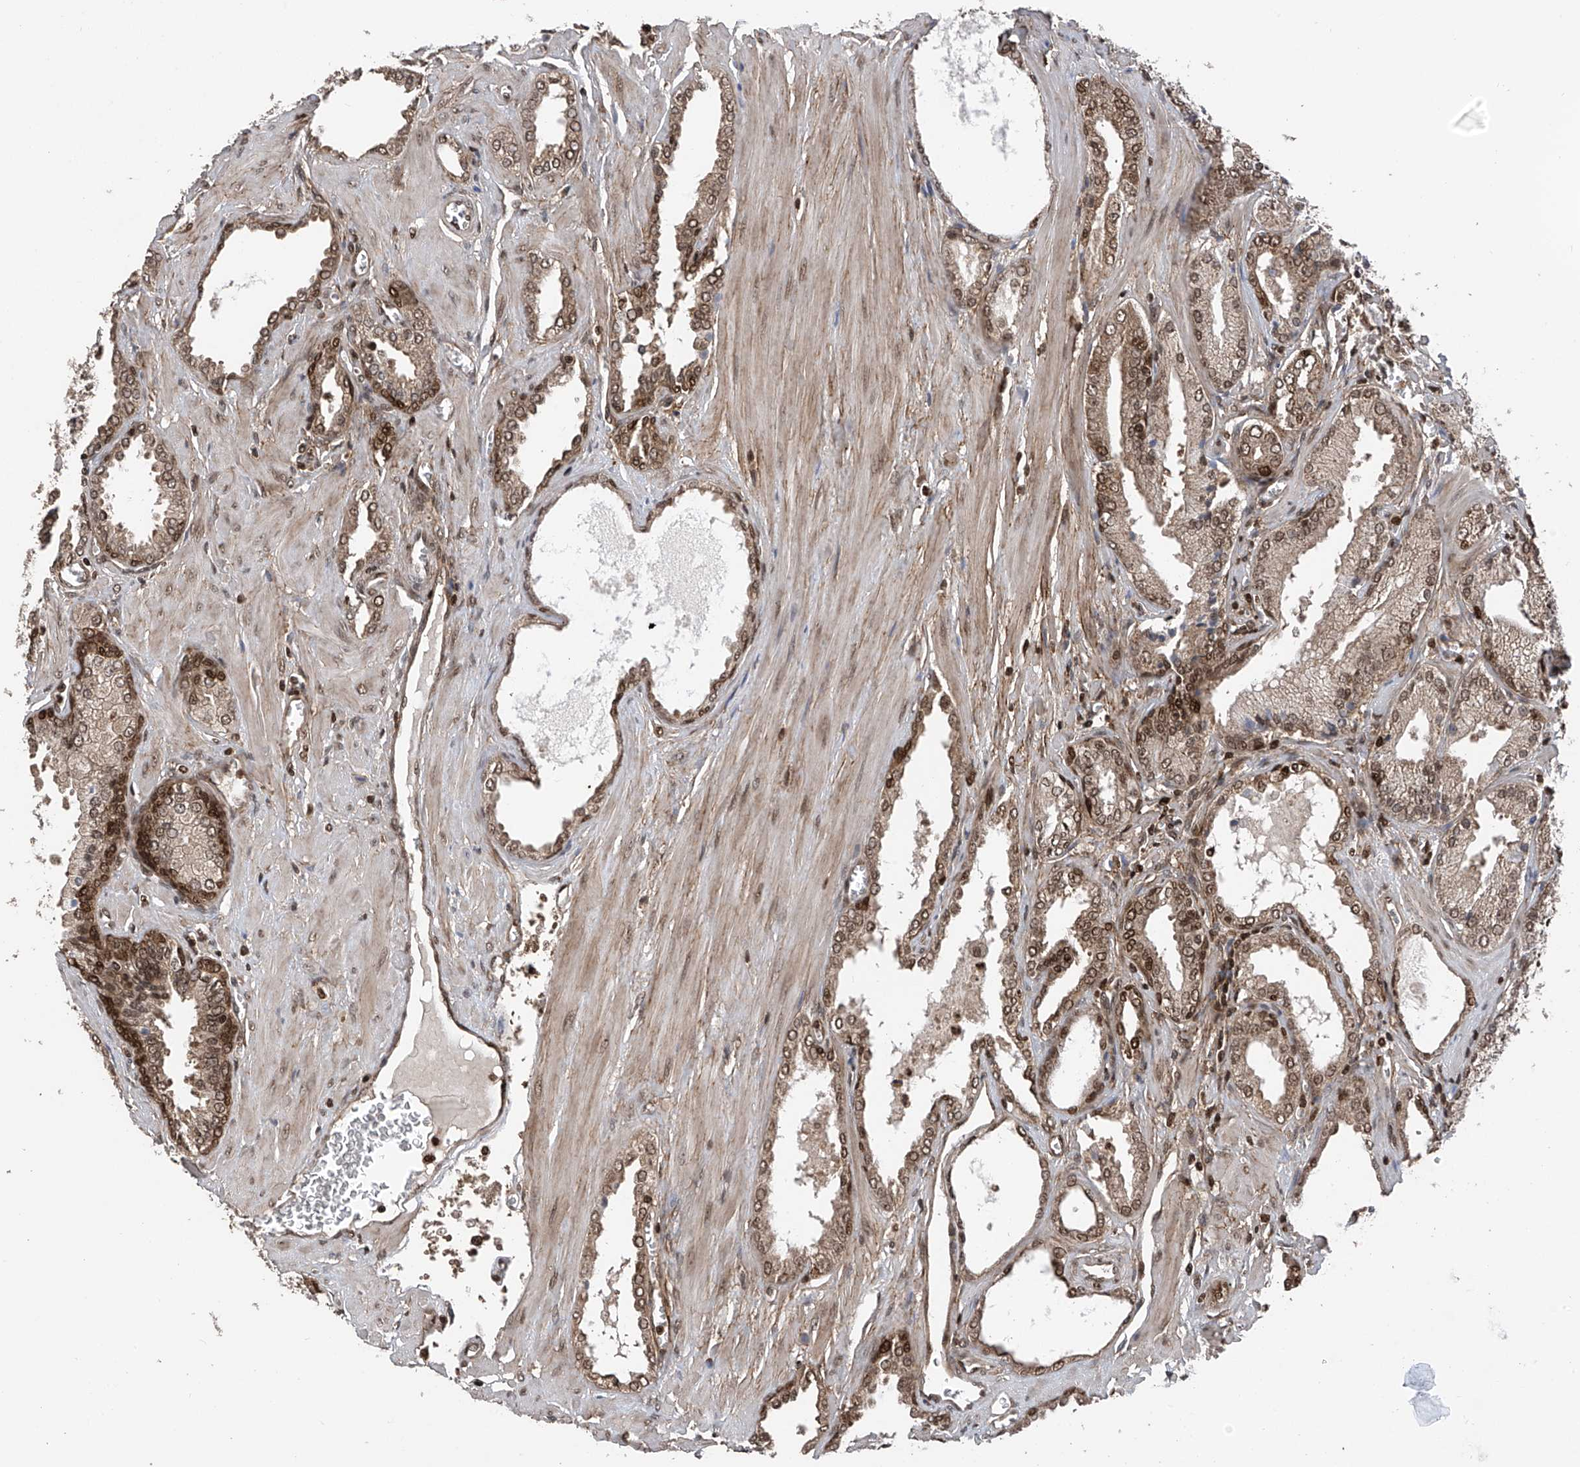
{"staining": {"intensity": "moderate", "quantity": ">75%", "location": "cytoplasmic/membranous,nuclear"}, "tissue": "prostate cancer", "cell_type": "Tumor cells", "image_type": "cancer", "snomed": [{"axis": "morphology", "description": "Adenocarcinoma, Low grade"}, {"axis": "topography", "description": "Prostate"}], "caption": "There is medium levels of moderate cytoplasmic/membranous and nuclear positivity in tumor cells of low-grade adenocarcinoma (prostate), as demonstrated by immunohistochemical staining (brown color).", "gene": "DNAJC9", "patient": {"sex": "male", "age": 67}}